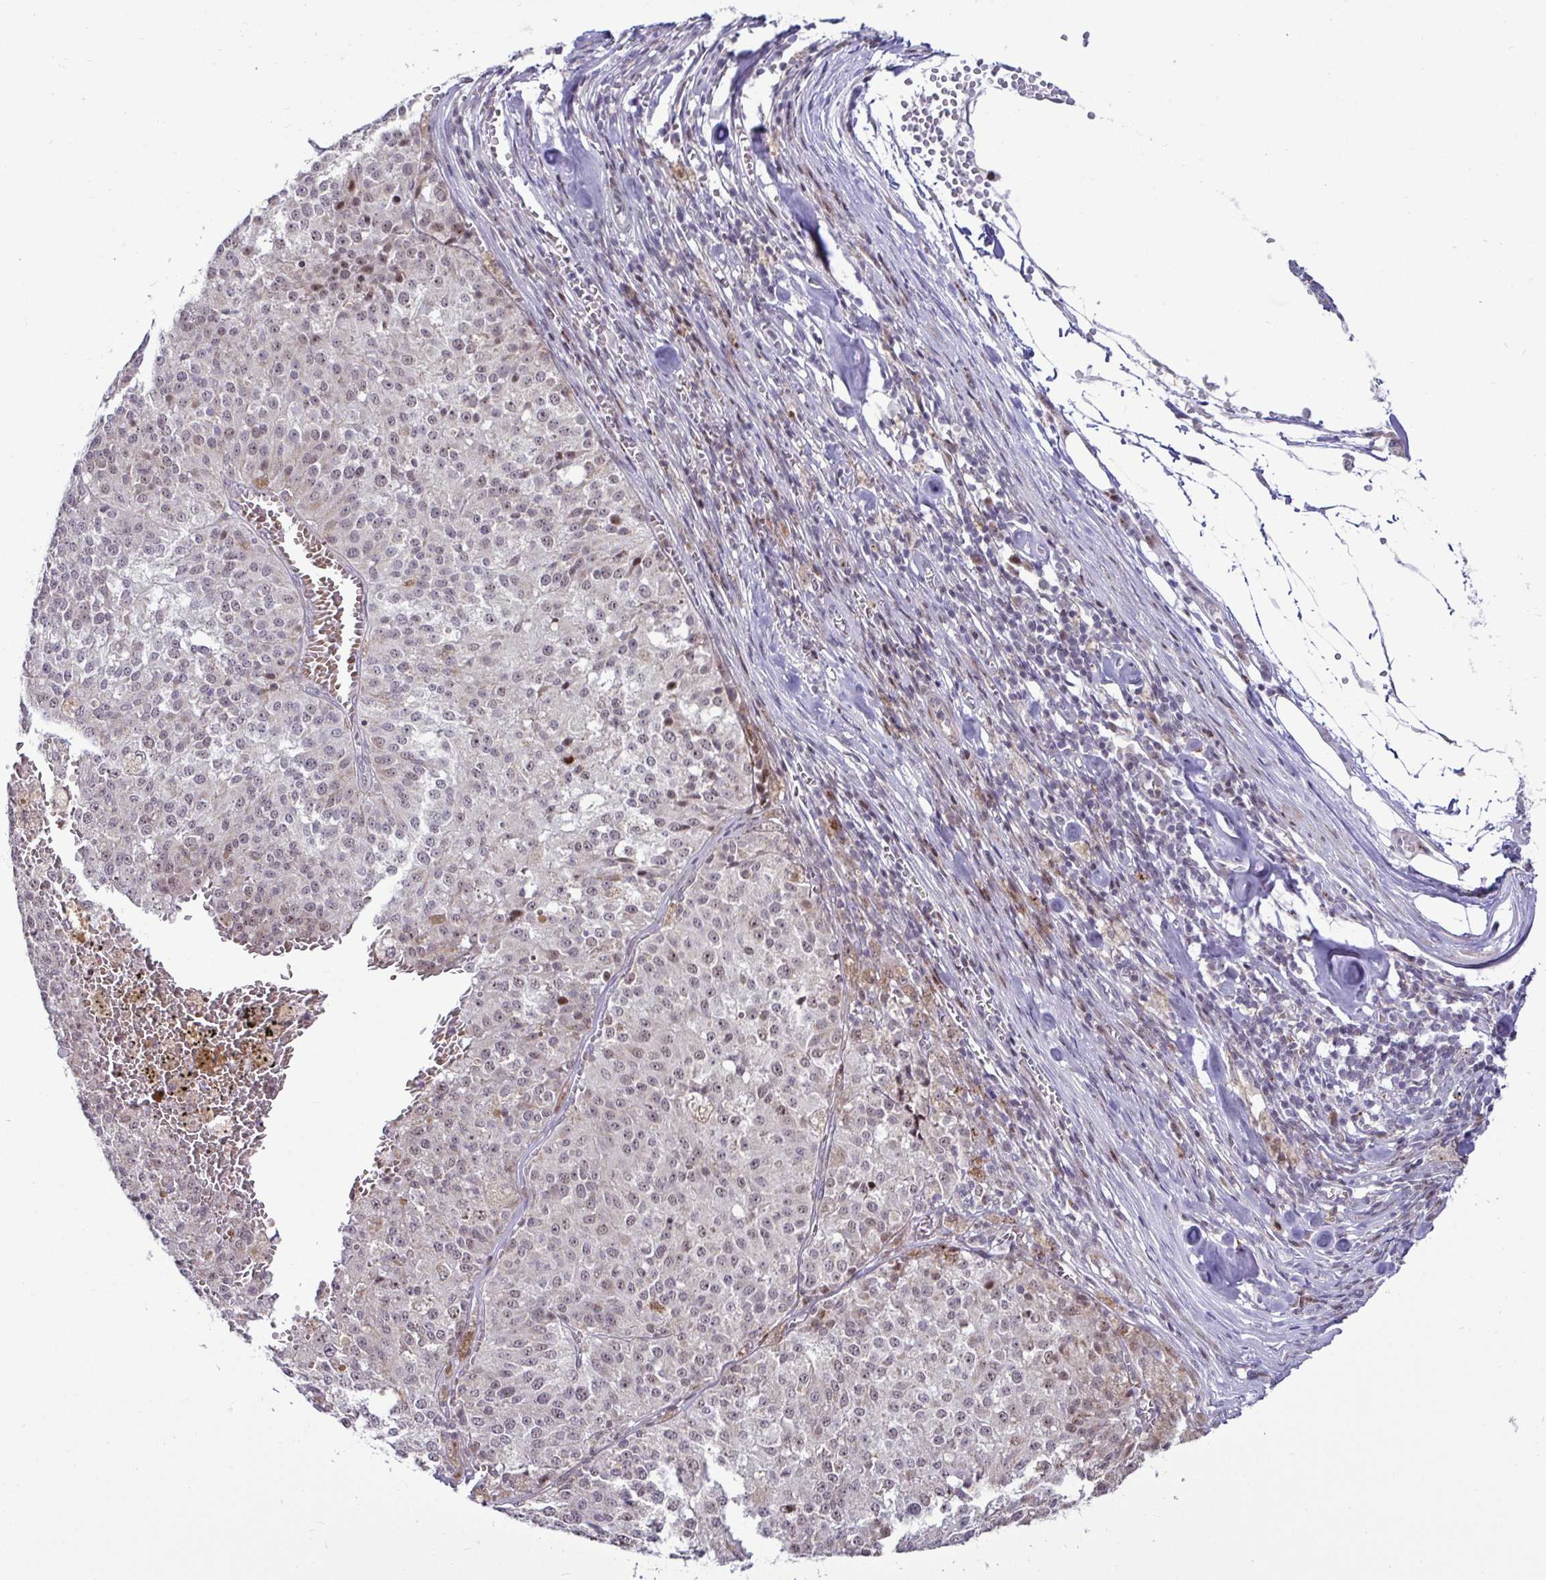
{"staining": {"intensity": "weak", "quantity": "25%-75%", "location": "nuclear"}, "tissue": "melanoma", "cell_type": "Tumor cells", "image_type": "cancer", "snomed": [{"axis": "morphology", "description": "Malignant melanoma, Metastatic site"}, {"axis": "topography", "description": "Lymph node"}], "caption": "Protein staining of melanoma tissue shows weak nuclear expression in approximately 25%-75% of tumor cells.", "gene": "DZIP1", "patient": {"sex": "female", "age": 64}}